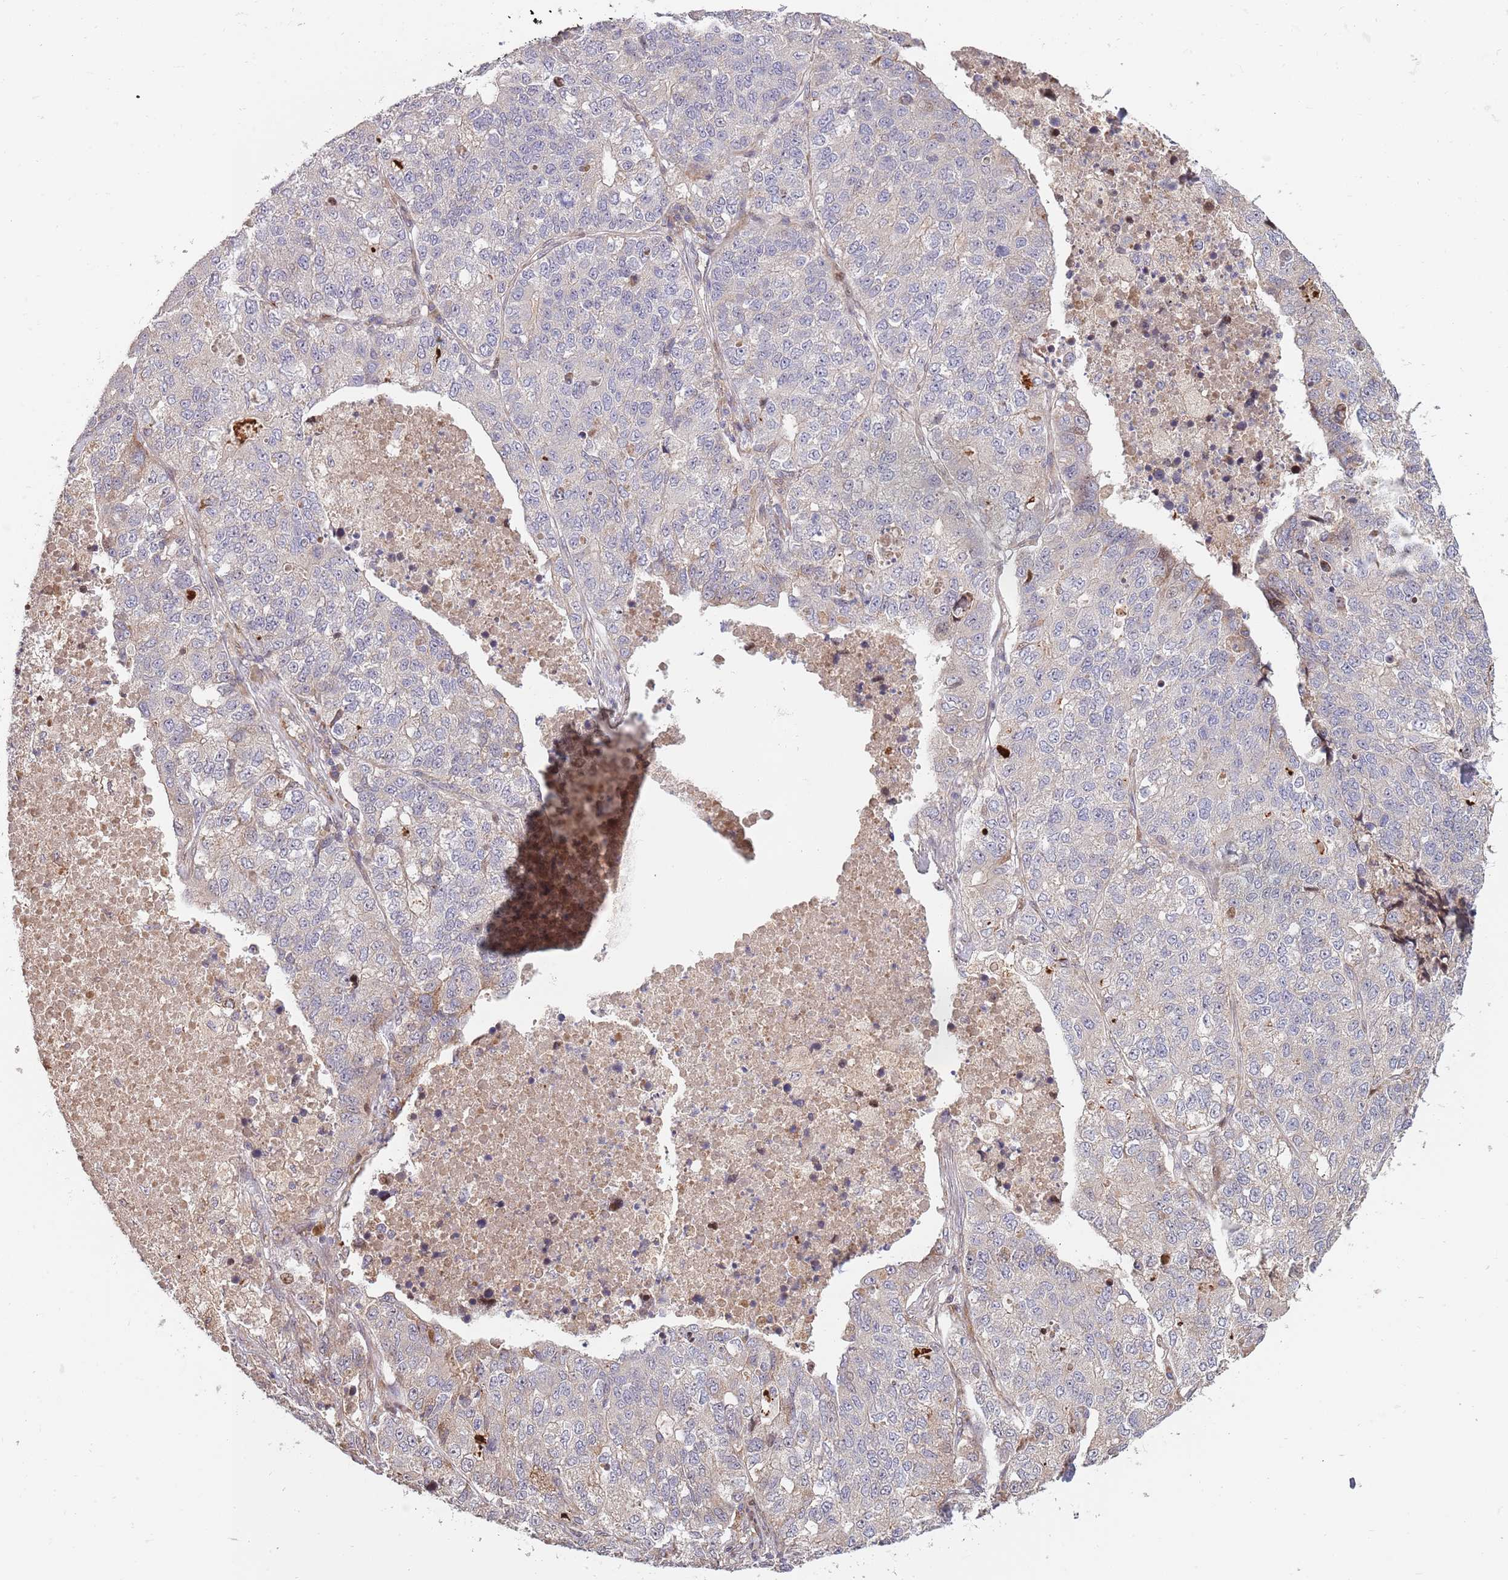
{"staining": {"intensity": "negative", "quantity": "none", "location": "none"}, "tissue": "lung cancer", "cell_type": "Tumor cells", "image_type": "cancer", "snomed": [{"axis": "morphology", "description": "Adenocarcinoma, NOS"}, {"axis": "topography", "description": "Lung"}], "caption": "A micrograph of lung cancer (adenocarcinoma) stained for a protein exhibits no brown staining in tumor cells.", "gene": "SYNDIG1L", "patient": {"sex": "male", "age": 49}}